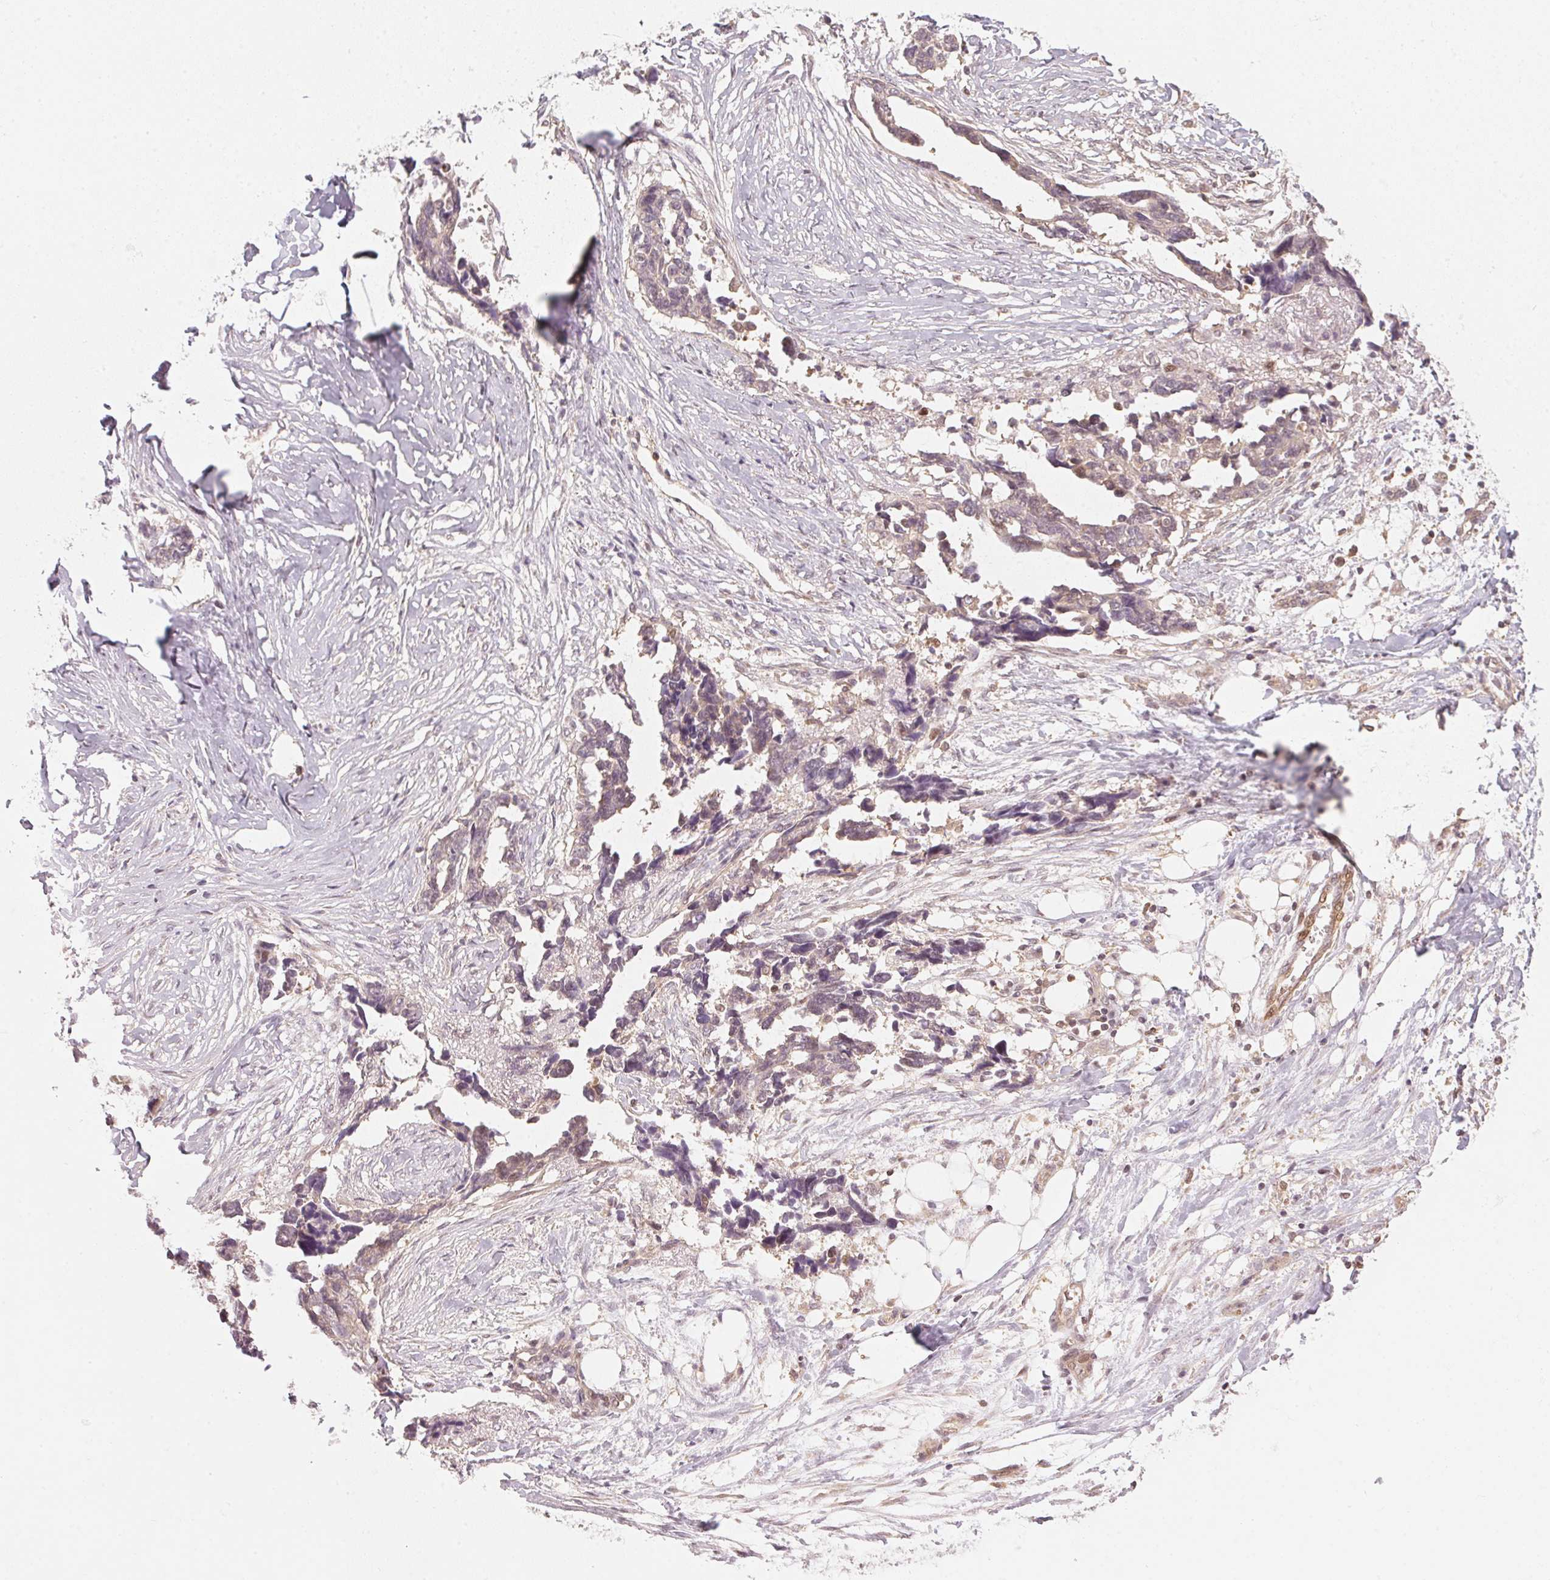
{"staining": {"intensity": "weak", "quantity": "25%-75%", "location": "nuclear"}, "tissue": "ovarian cancer", "cell_type": "Tumor cells", "image_type": "cancer", "snomed": [{"axis": "morphology", "description": "Cystadenocarcinoma, serous, NOS"}, {"axis": "topography", "description": "Ovary"}], "caption": "Tumor cells display low levels of weak nuclear expression in approximately 25%-75% of cells in ovarian cancer.", "gene": "UBE2L3", "patient": {"sex": "female", "age": 69}}